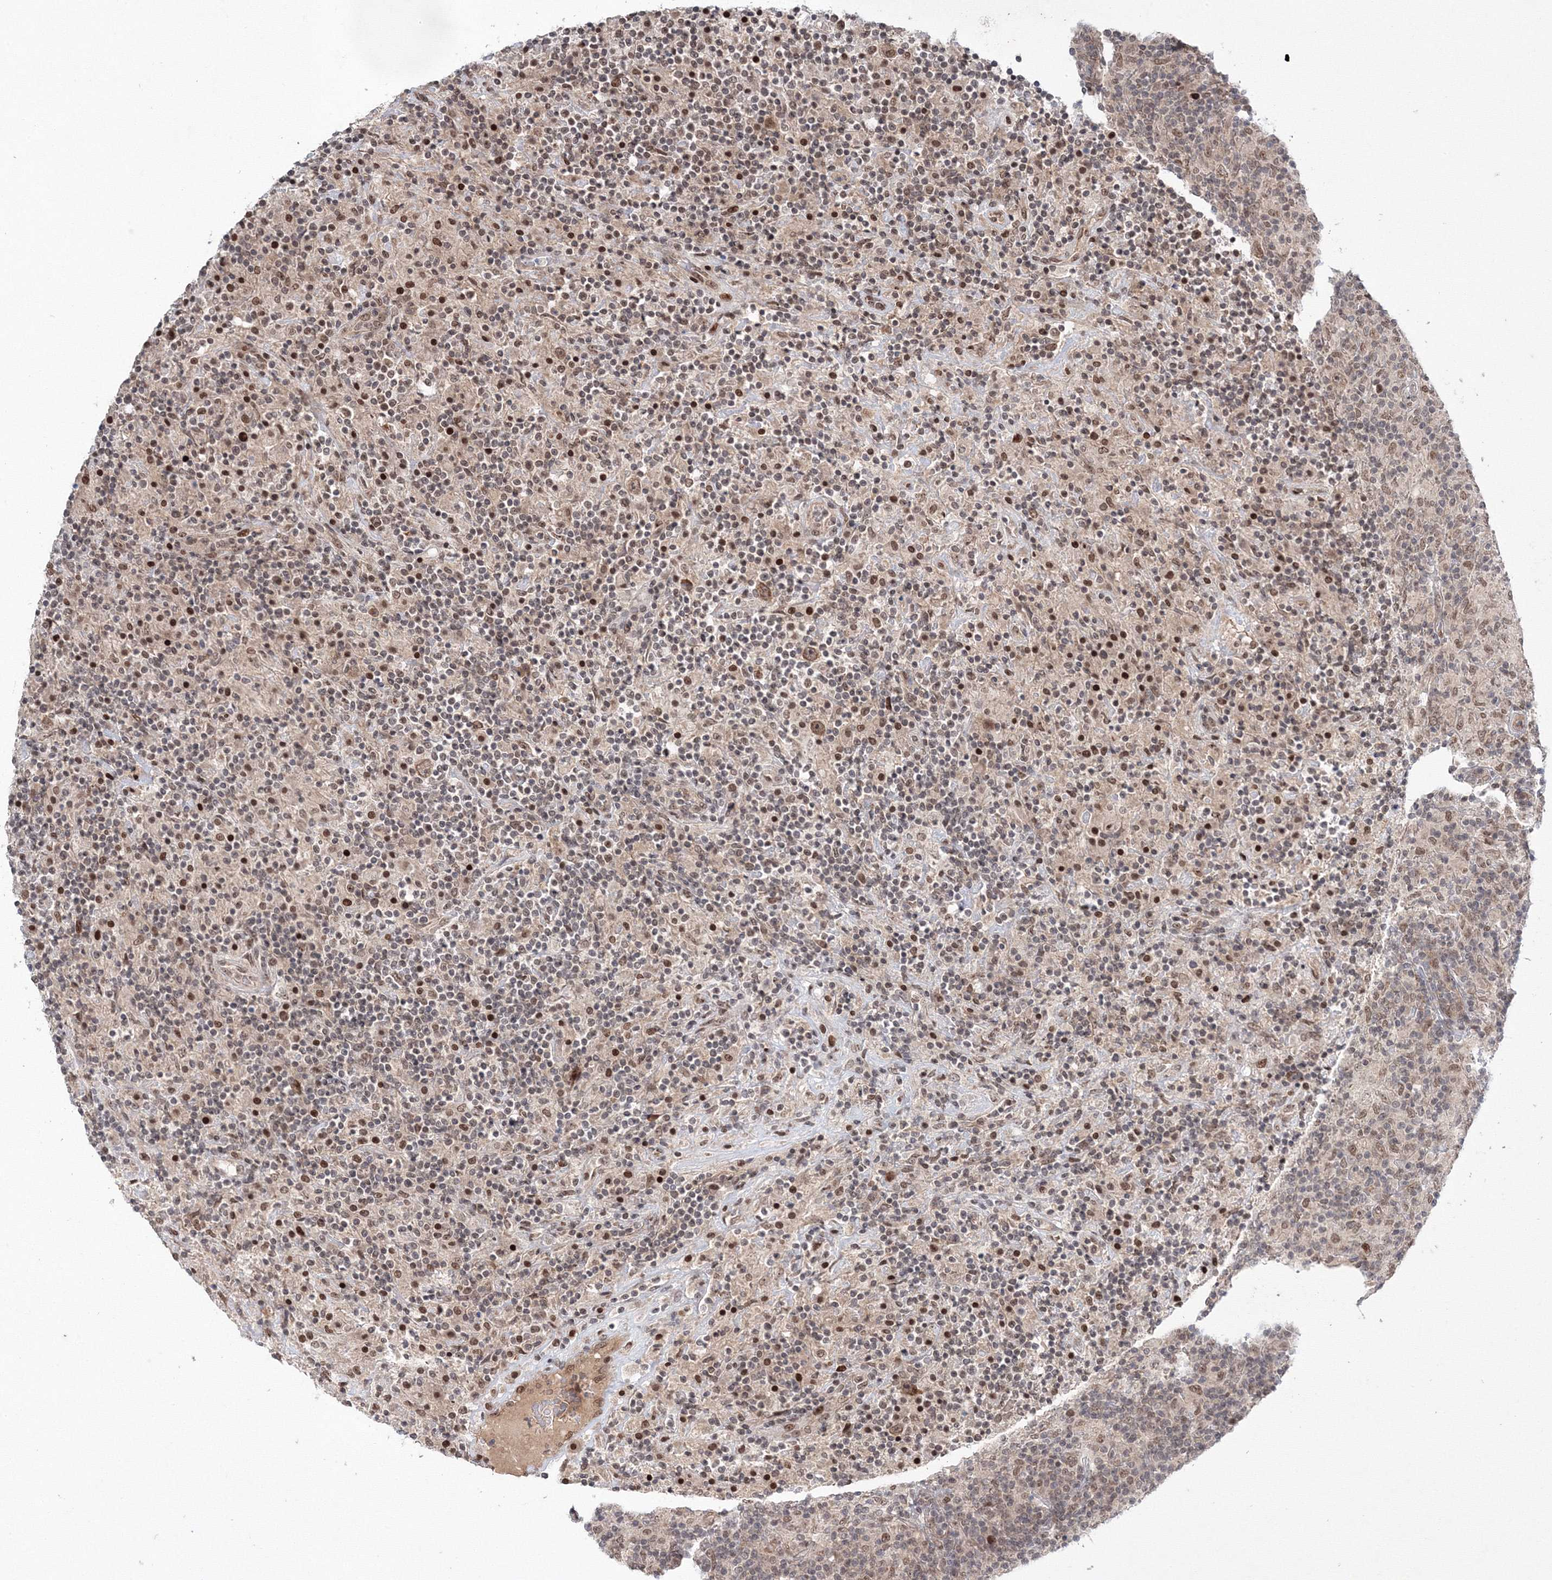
{"staining": {"intensity": "moderate", "quantity": "25%-75%", "location": "cytoplasmic/membranous"}, "tissue": "lymphoma", "cell_type": "Tumor cells", "image_type": "cancer", "snomed": [{"axis": "morphology", "description": "Hodgkin's disease, NOS"}, {"axis": "topography", "description": "Lymph node"}], "caption": "This micrograph exhibits IHC staining of Hodgkin's disease, with medium moderate cytoplasmic/membranous staining in approximately 25%-75% of tumor cells.", "gene": "NOA1", "patient": {"sex": "male", "age": 70}}